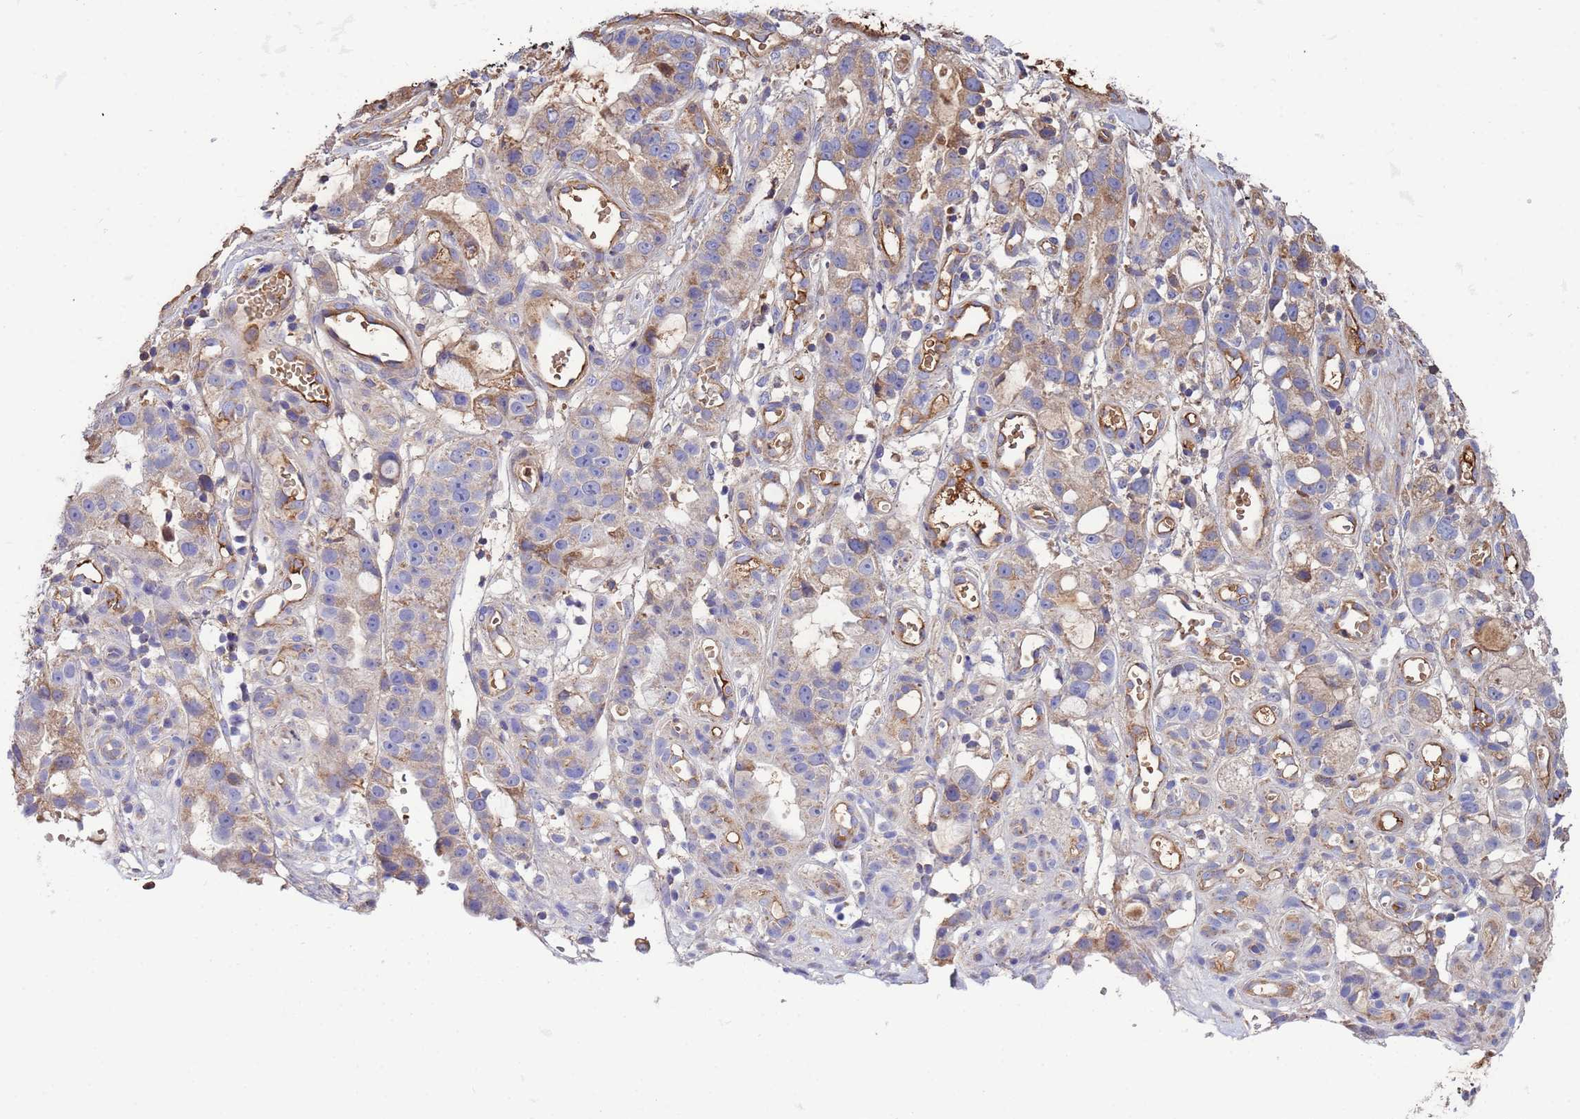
{"staining": {"intensity": "weak", "quantity": "<25%", "location": "cytoplasmic/membranous"}, "tissue": "stomach cancer", "cell_type": "Tumor cells", "image_type": "cancer", "snomed": [{"axis": "morphology", "description": "Adenocarcinoma, NOS"}, {"axis": "topography", "description": "Stomach"}], "caption": "High magnification brightfield microscopy of stomach cancer (adenocarcinoma) stained with DAB (brown) and counterstained with hematoxylin (blue): tumor cells show no significant staining. Brightfield microscopy of IHC stained with DAB (brown) and hematoxylin (blue), captured at high magnification.", "gene": "GLUD1", "patient": {"sex": "male", "age": 55}}